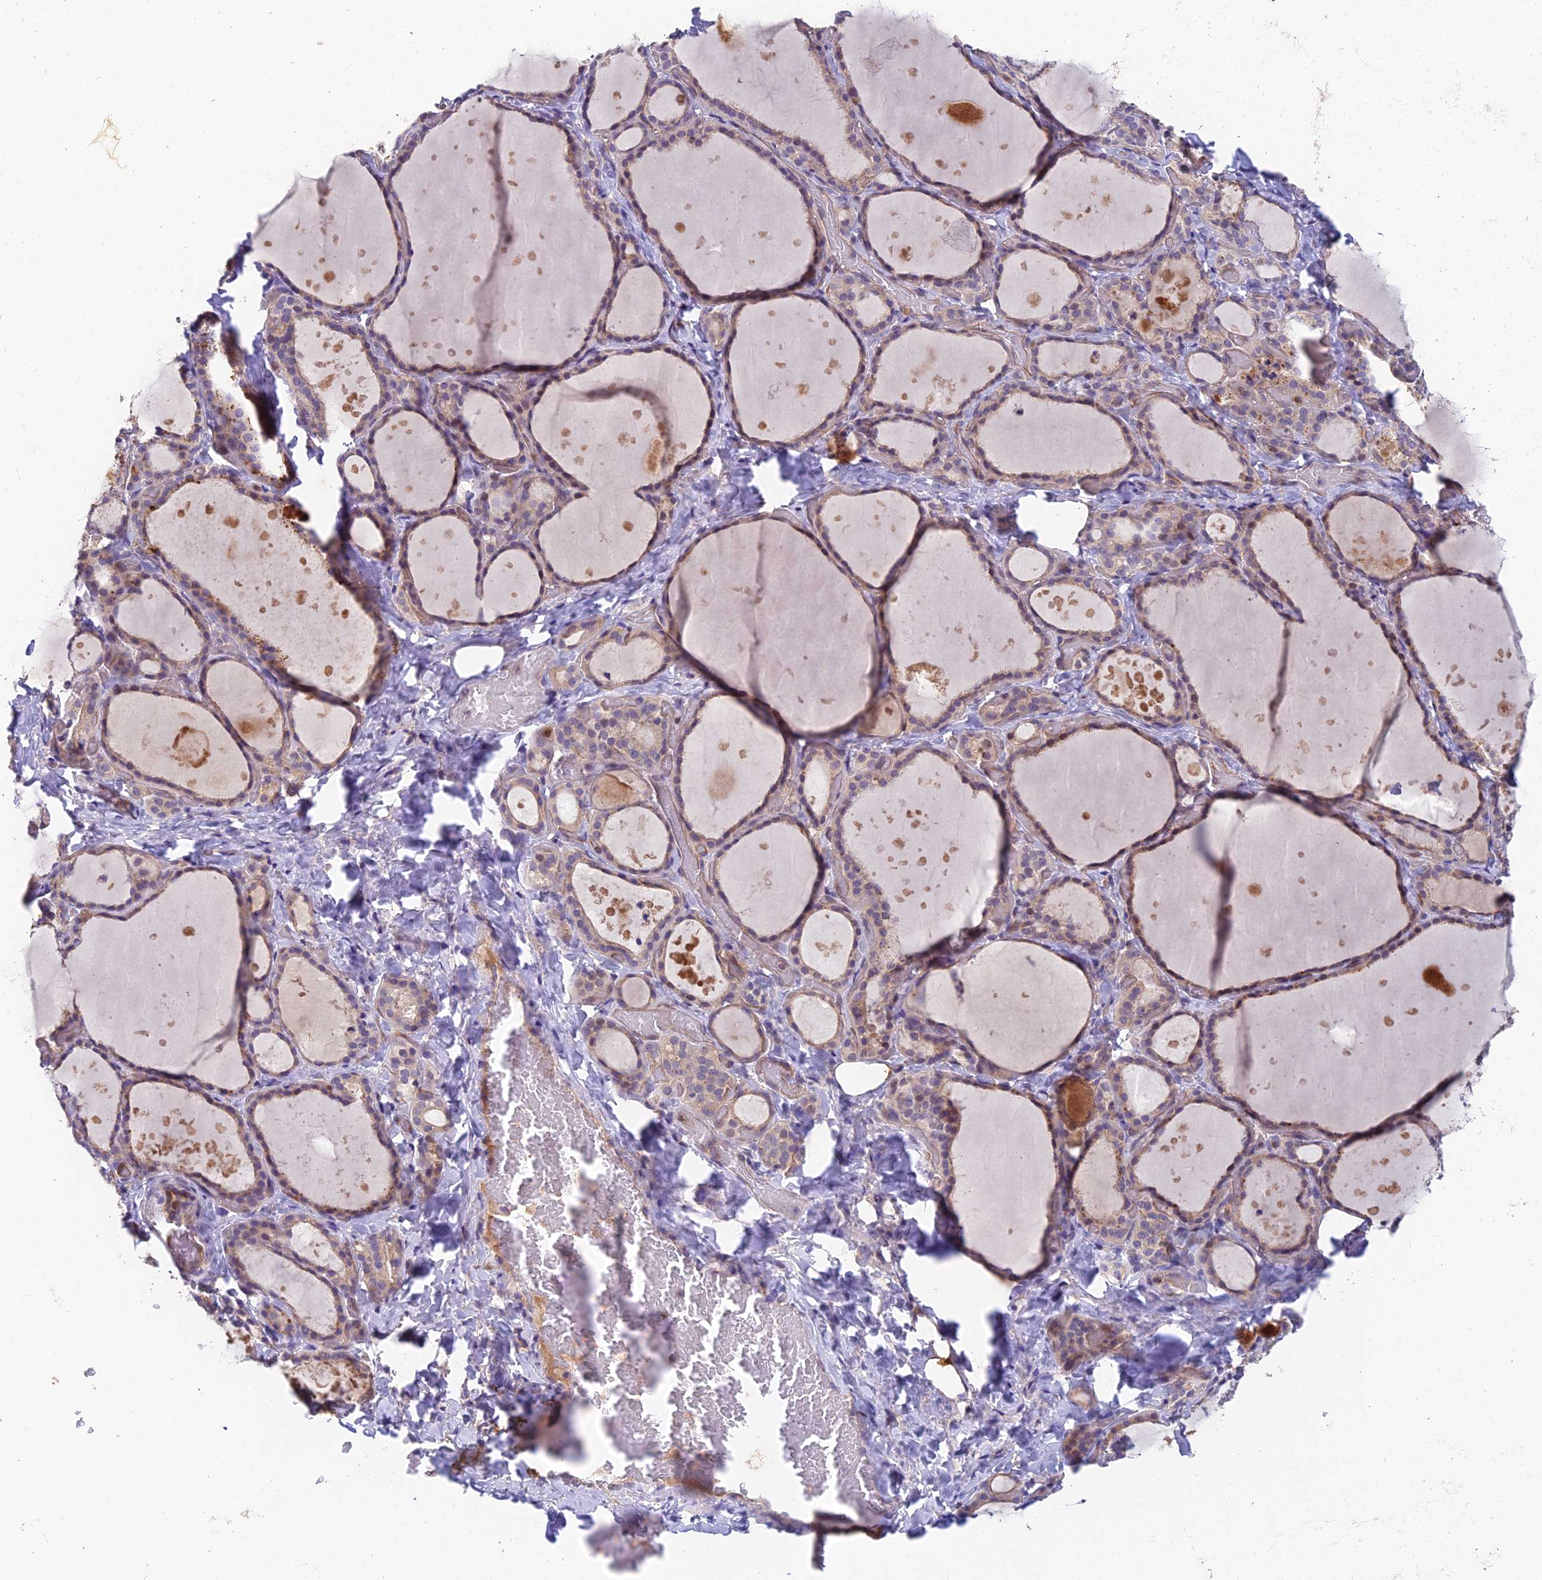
{"staining": {"intensity": "weak", "quantity": "25%-75%", "location": "cytoplasmic/membranous,nuclear"}, "tissue": "thyroid gland", "cell_type": "Glandular cells", "image_type": "normal", "snomed": [{"axis": "morphology", "description": "Normal tissue, NOS"}, {"axis": "topography", "description": "Thyroid gland"}], "caption": "A high-resolution photomicrograph shows IHC staining of benign thyroid gland, which exhibits weak cytoplasmic/membranous,nuclear staining in approximately 25%-75% of glandular cells.", "gene": "ADAMTS13", "patient": {"sex": "female", "age": 44}}